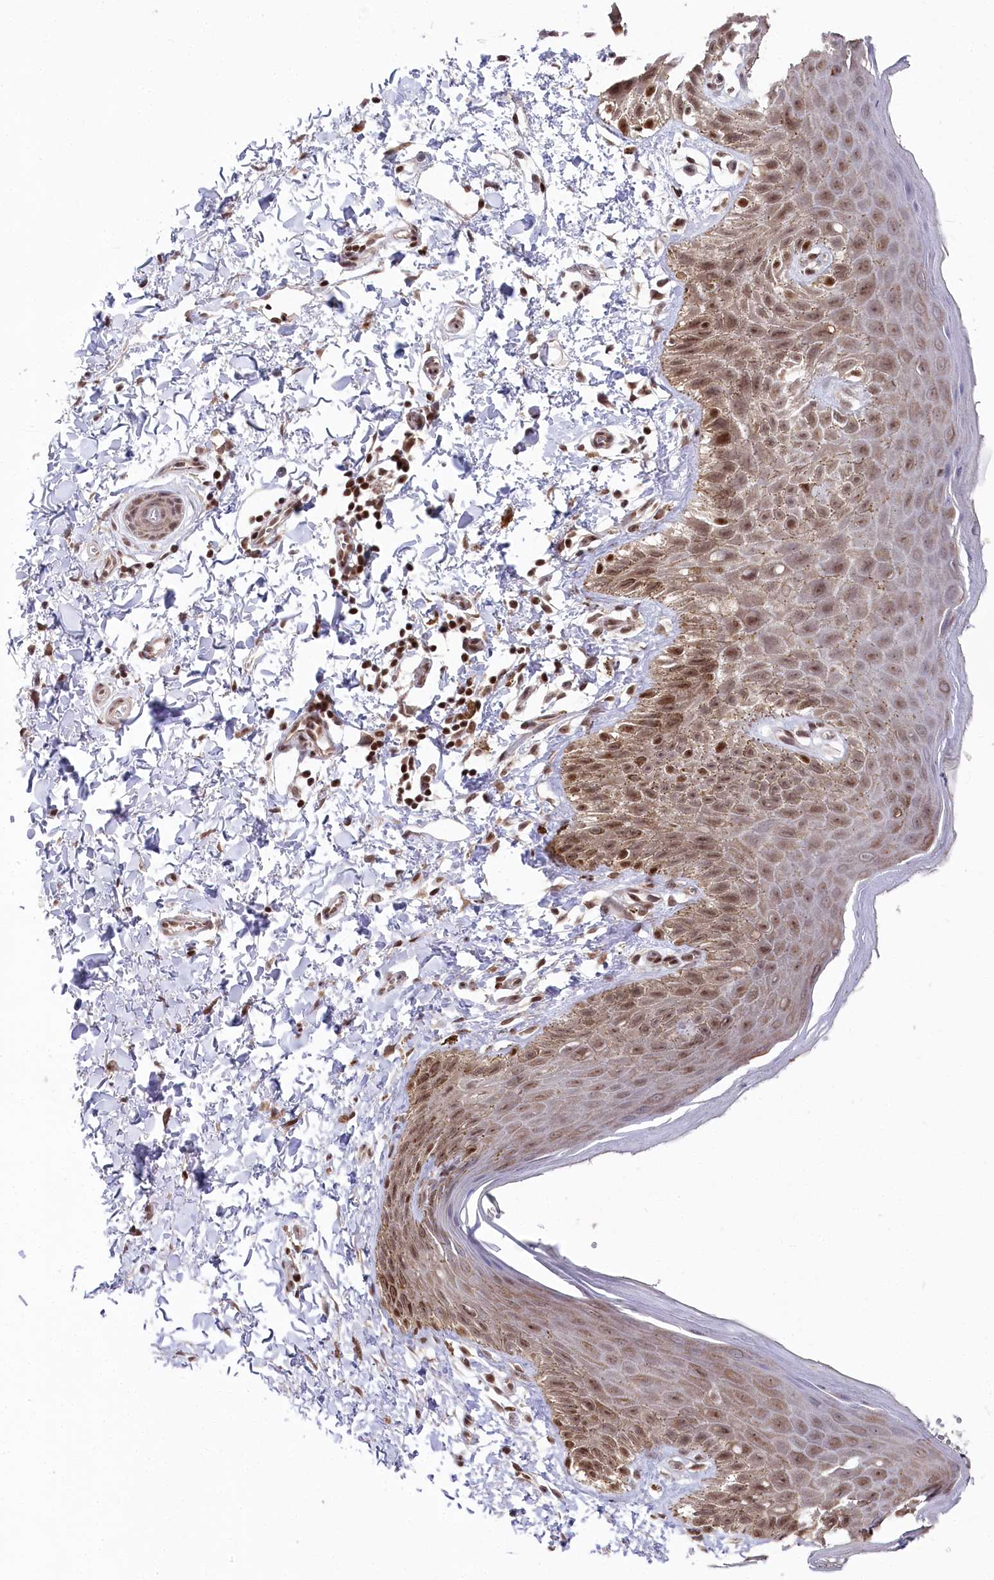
{"staining": {"intensity": "moderate", "quantity": ">75%", "location": "nuclear"}, "tissue": "skin", "cell_type": "Epidermal cells", "image_type": "normal", "snomed": [{"axis": "morphology", "description": "Normal tissue, NOS"}, {"axis": "topography", "description": "Anal"}], "caption": "Skin stained with IHC demonstrates moderate nuclear positivity in about >75% of epidermal cells.", "gene": "CGGBP1", "patient": {"sex": "male", "age": 44}}